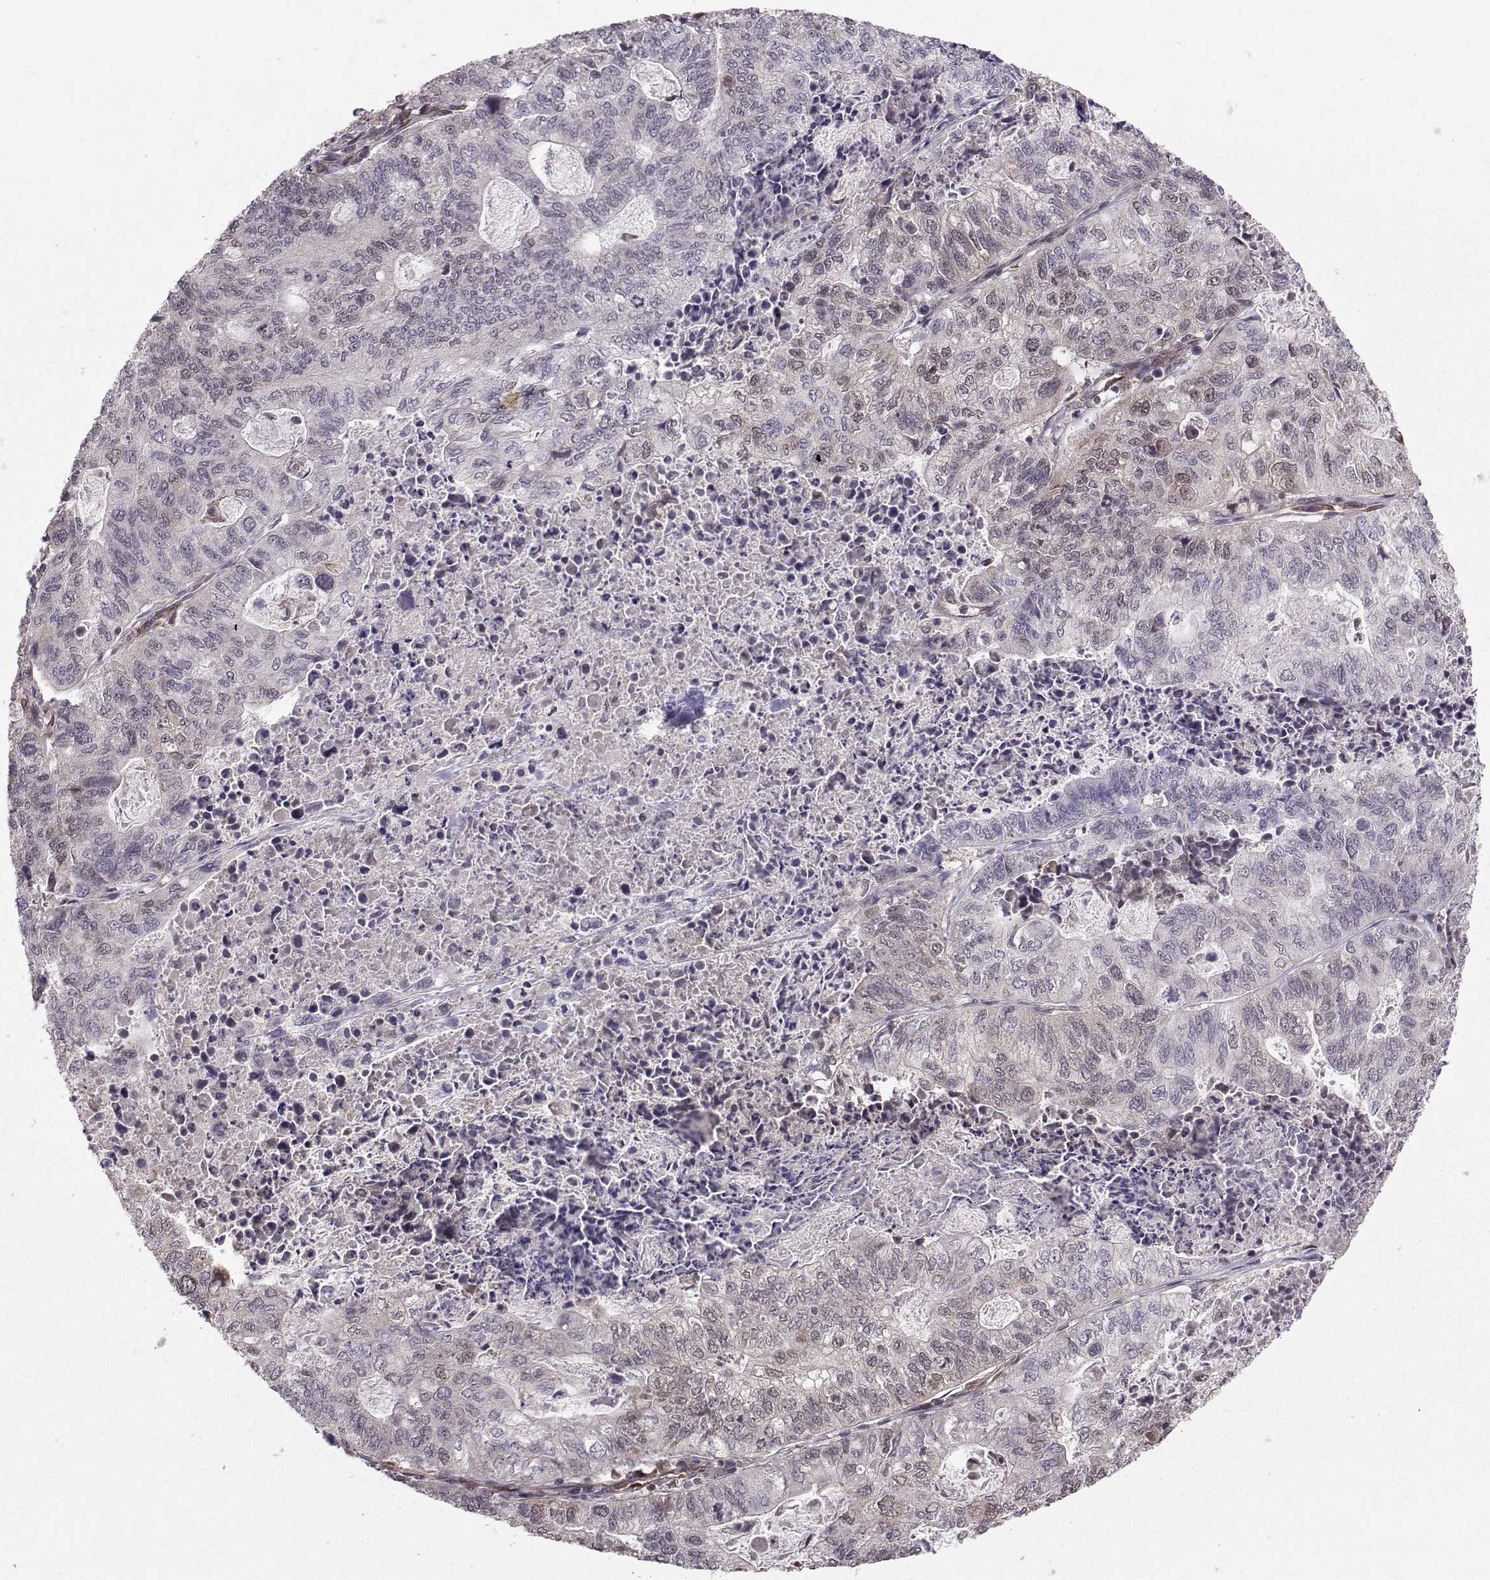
{"staining": {"intensity": "weak", "quantity": "25%-75%", "location": "cytoplasmic/membranous"}, "tissue": "stomach cancer", "cell_type": "Tumor cells", "image_type": "cancer", "snomed": [{"axis": "morphology", "description": "Adenocarcinoma, NOS"}, {"axis": "topography", "description": "Stomach, upper"}], "caption": "DAB immunohistochemical staining of human adenocarcinoma (stomach) shows weak cytoplasmic/membranous protein staining in approximately 25%-75% of tumor cells.", "gene": "PPP2R2A", "patient": {"sex": "female", "age": 67}}